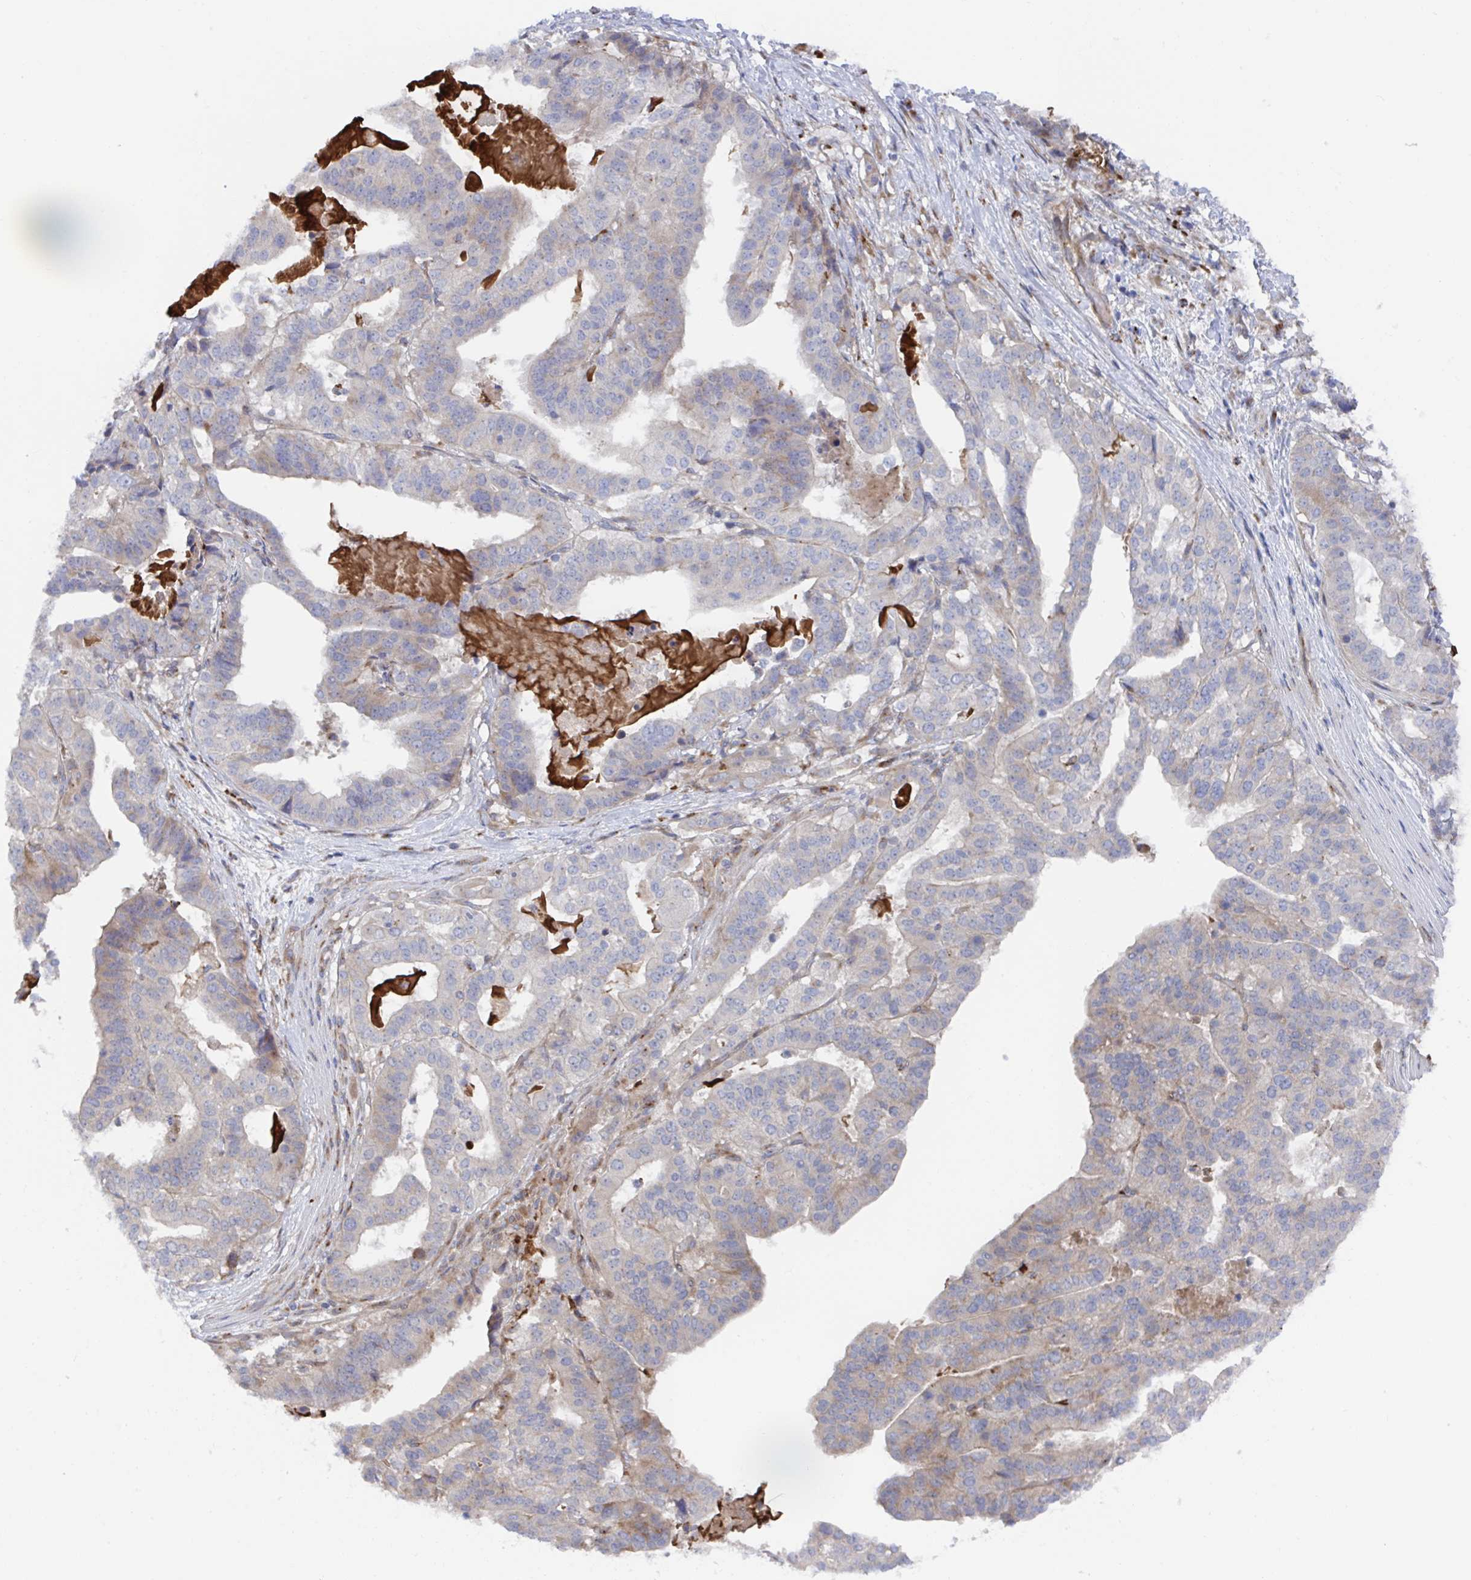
{"staining": {"intensity": "weak", "quantity": "<25%", "location": "cytoplasmic/membranous"}, "tissue": "stomach cancer", "cell_type": "Tumor cells", "image_type": "cancer", "snomed": [{"axis": "morphology", "description": "Adenocarcinoma, NOS"}, {"axis": "topography", "description": "Stomach"}], "caption": "A micrograph of human stomach cancer (adenocarcinoma) is negative for staining in tumor cells.", "gene": "FJX1", "patient": {"sex": "male", "age": 48}}